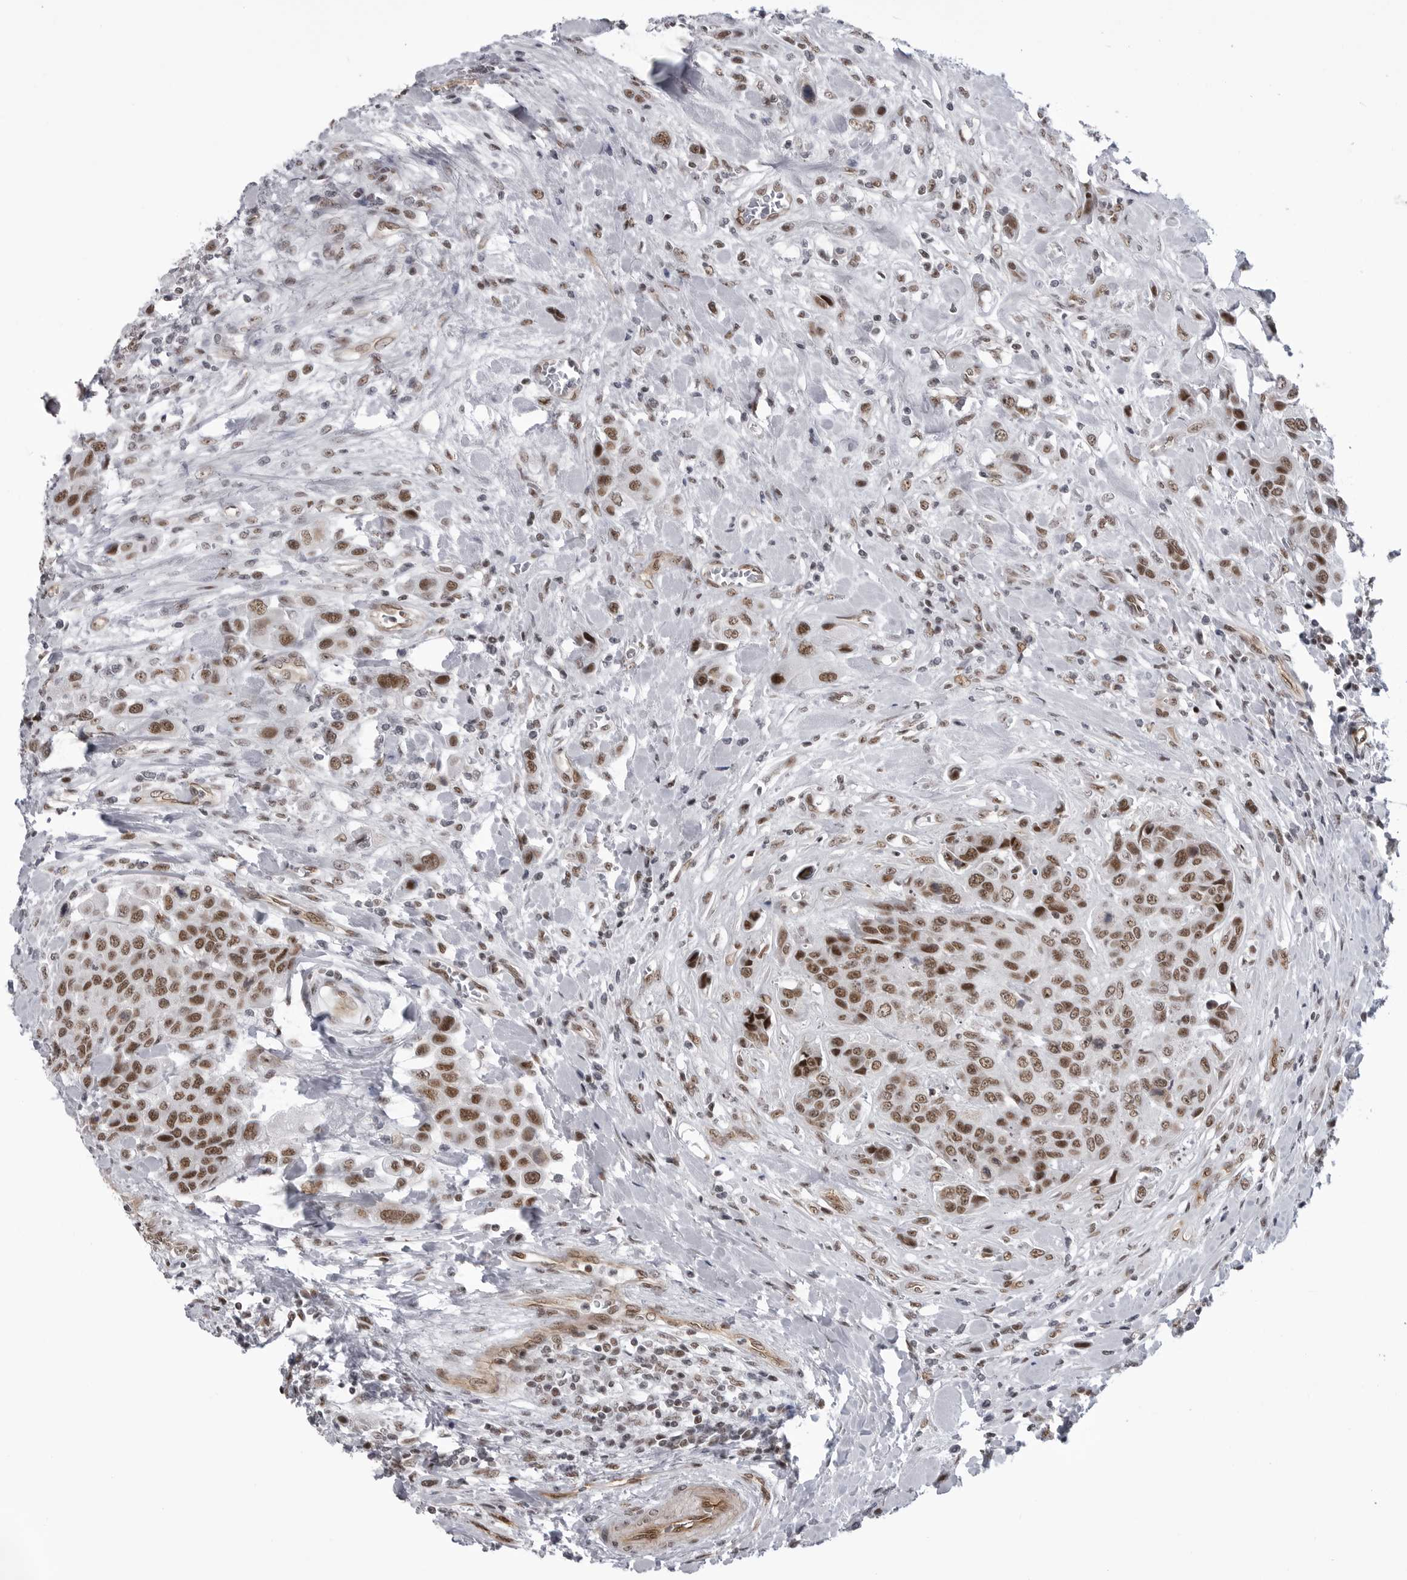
{"staining": {"intensity": "moderate", "quantity": ">75%", "location": "nuclear"}, "tissue": "urothelial cancer", "cell_type": "Tumor cells", "image_type": "cancer", "snomed": [{"axis": "morphology", "description": "Urothelial carcinoma, High grade"}, {"axis": "topography", "description": "Urinary bladder"}], "caption": "The immunohistochemical stain highlights moderate nuclear expression in tumor cells of urothelial carcinoma (high-grade) tissue. Using DAB (brown) and hematoxylin (blue) stains, captured at high magnification using brightfield microscopy.", "gene": "RNF26", "patient": {"sex": "male", "age": 50}}